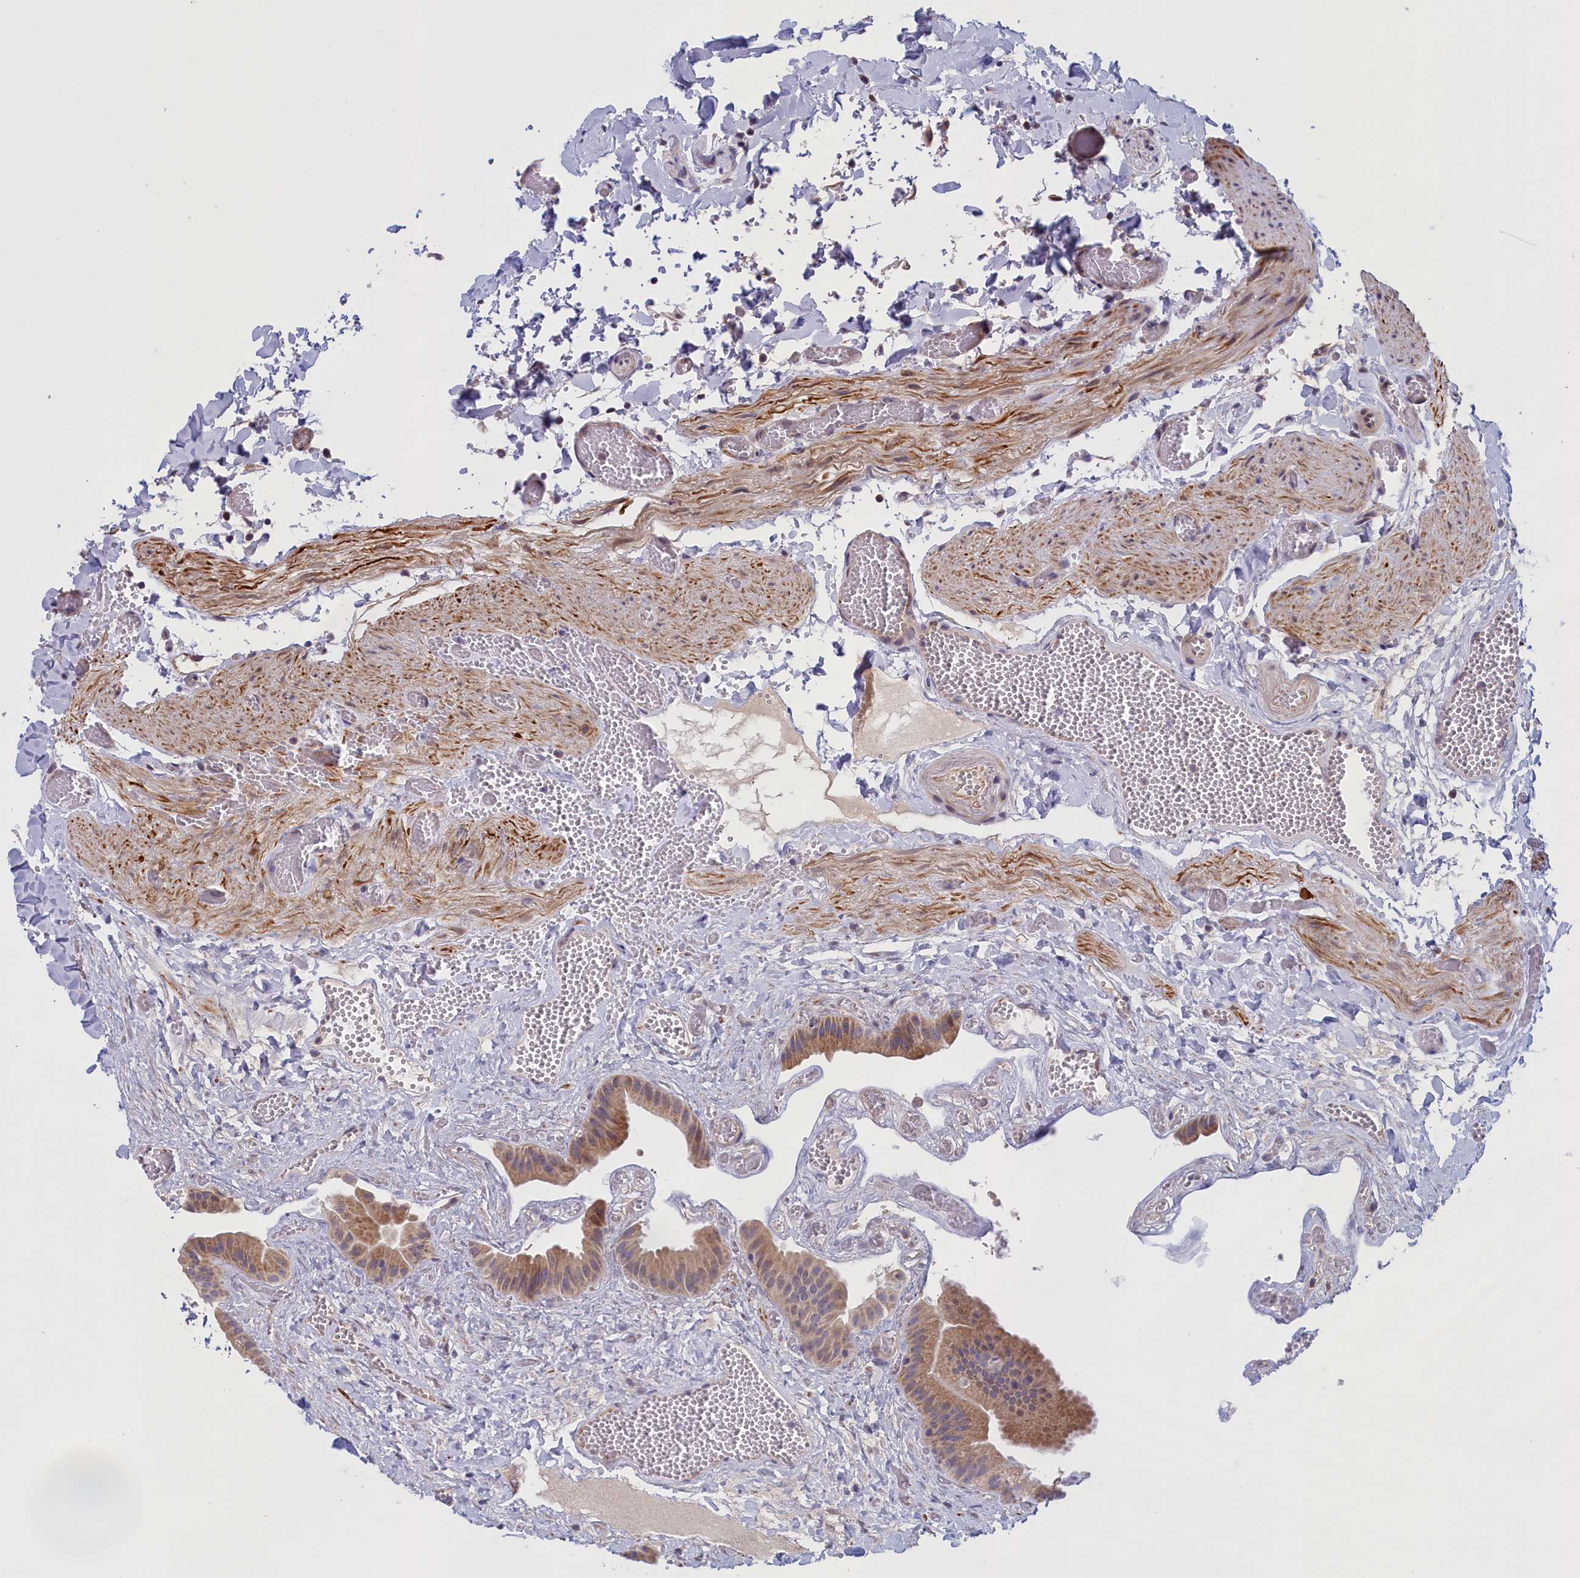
{"staining": {"intensity": "moderate", "quantity": "25%-75%", "location": "cytoplasmic/membranous"}, "tissue": "gallbladder", "cell_type": "Glandular cells", "image_type": "normal", "snomed": [{"axis": "morphology", "description": "Normal tissue, NOS"}, {"axis": "topography", "description": "Gallbladder"}], "caption": "Unremarkable gallbladder demonstrates moderate cytoplasmic/membranous expression in about 25%-75% of glandular cells (DAB IHC, brown staining for protein, blue staining for nuclei)..", "gene": "IGFALS", "patient": {"sex": "female", "age": 64}}